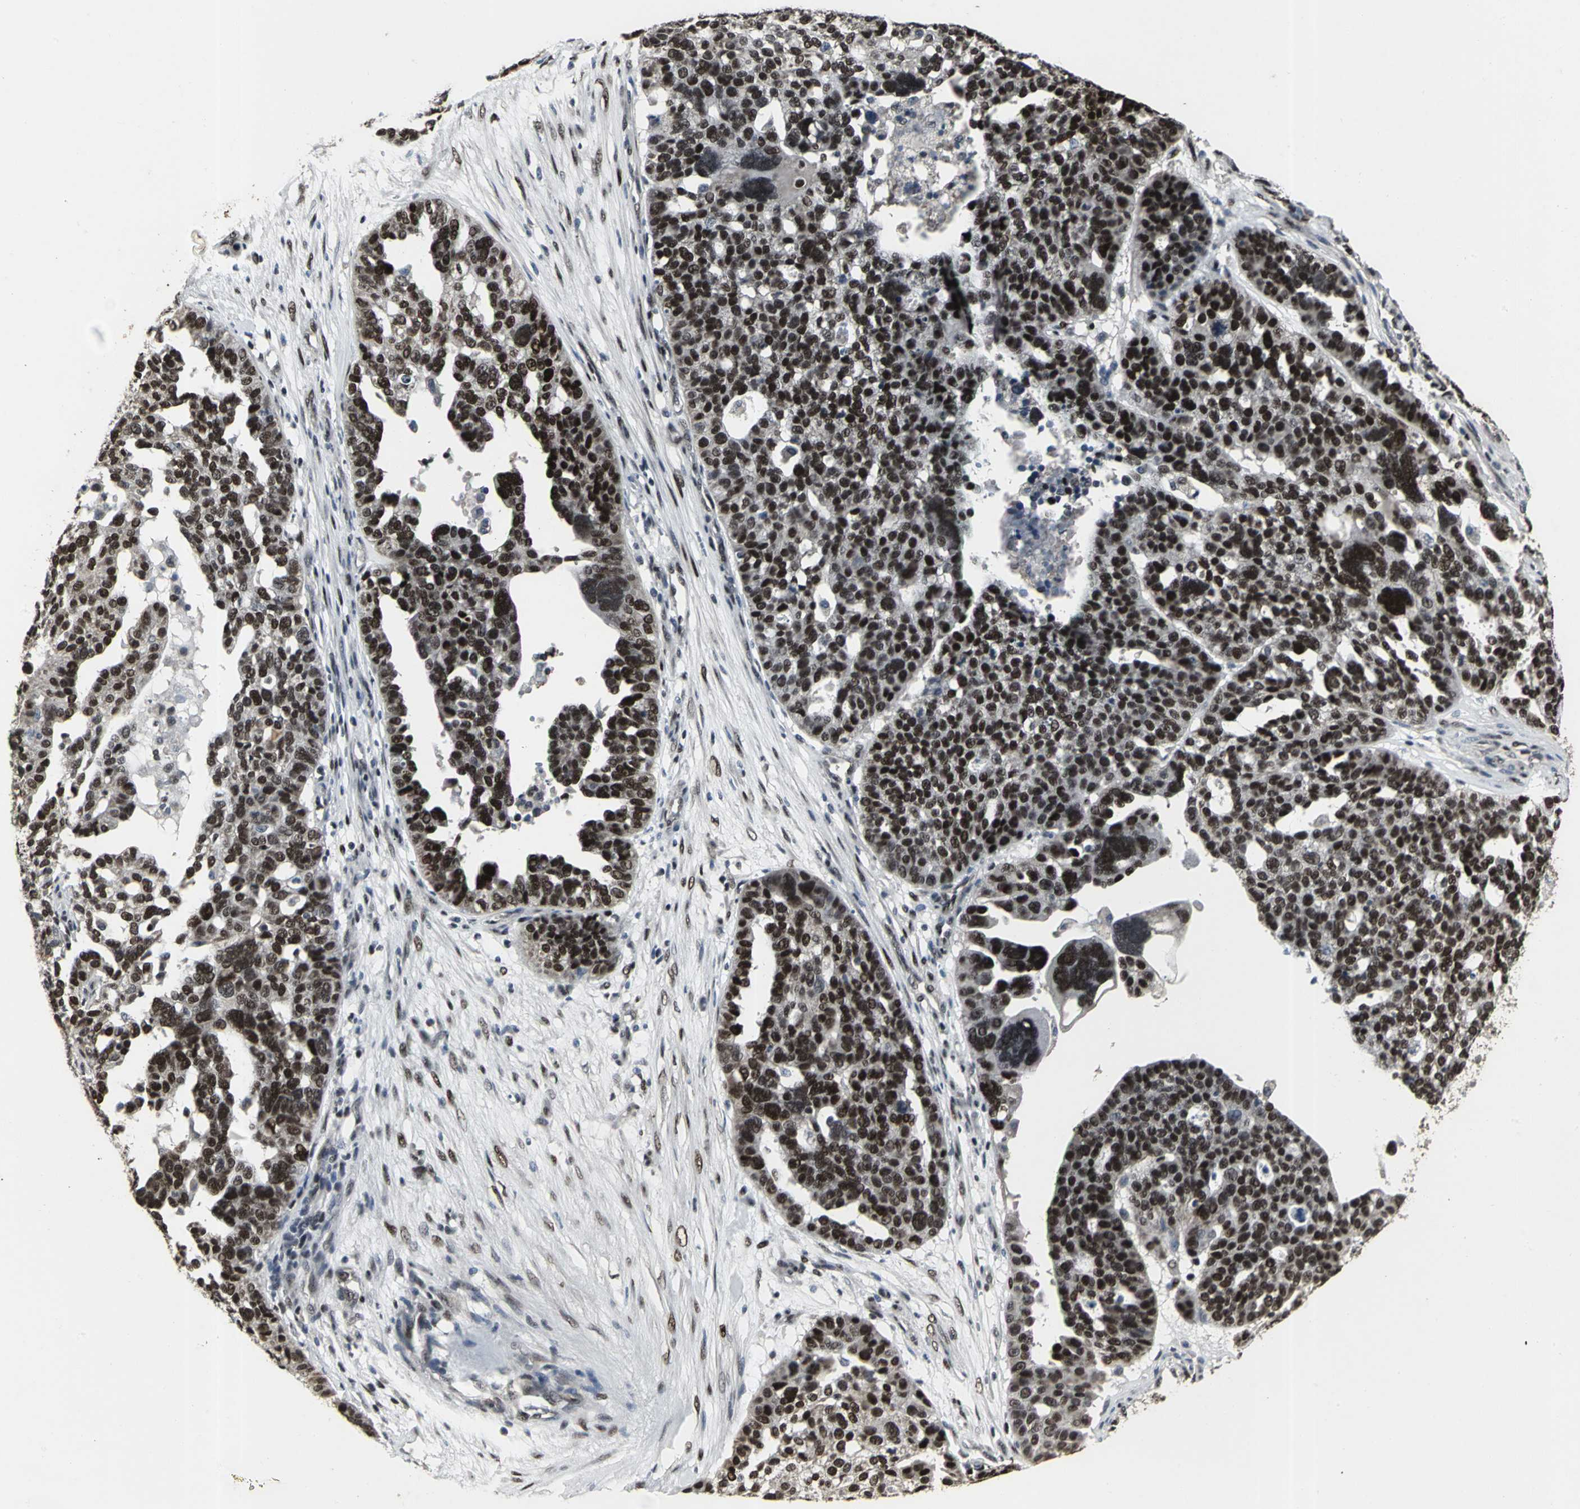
{"staining": {"intensity": "strong", "quantity": ">75%", "location": "nuclear"}, "tissue": "ovarian cancer", "cell_type": "Tumor cells", "image_type": "cancer", "snomed": [{"axis": "morphology", "description": "Cystadenocarcinoma, serous, NOS"}, {"axis": "topography", "description": "Ovary"}], "caption": "Protein staining displays strong nuclear expression in about >75% of tumor cells in ovarian serous cystadenocarcinoma. (Brightfield microscopy of DAB IHC at high magnification).", "gene": "SRF", "patient": {"sex": "female", "age": 59}}